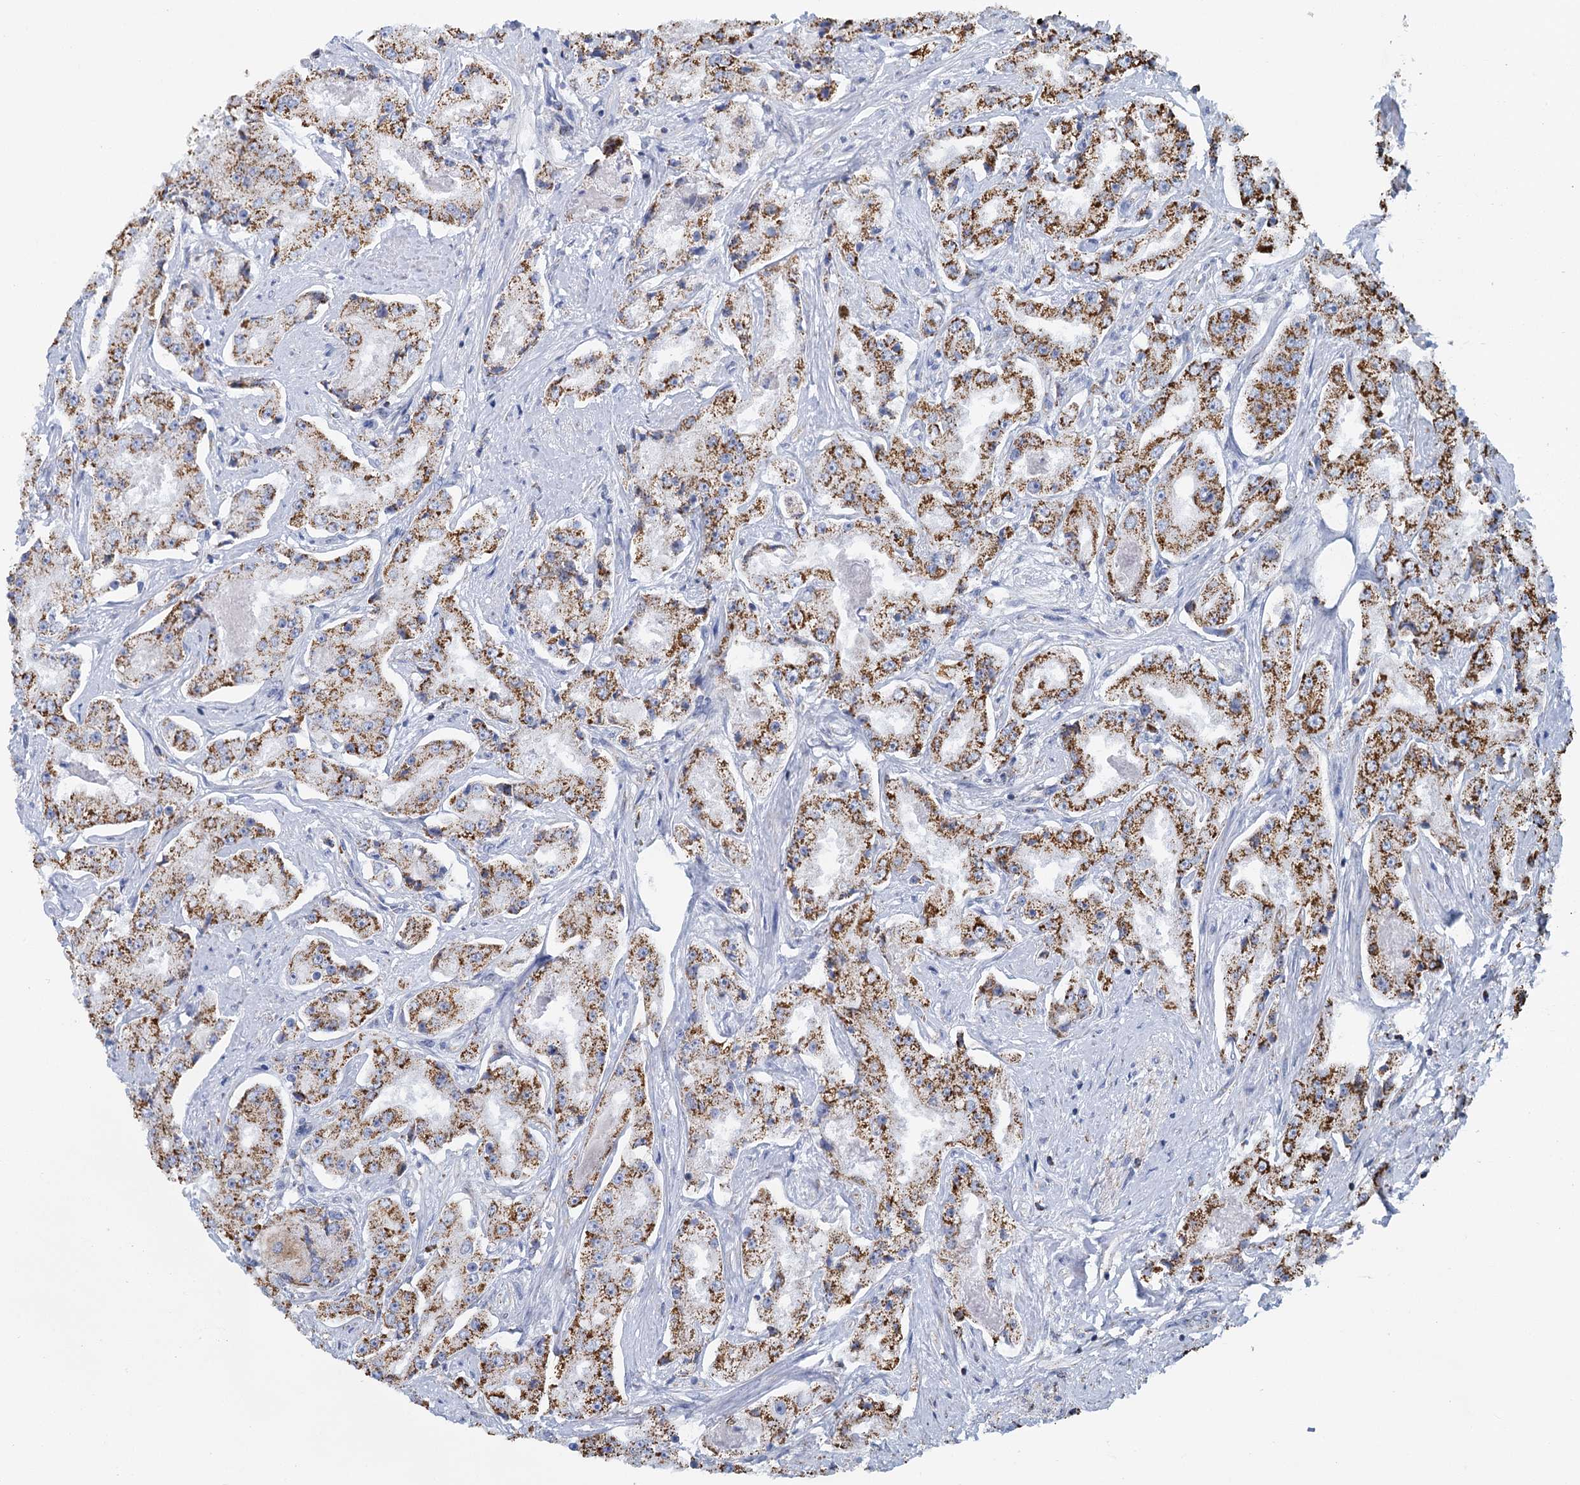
{"staining": {"intensity": "moderate", "quantity": ">75%", "location": "cytoplasmic/membranous"}, "tissue": "prostate cancer", "cell_type": "Tumor cells", "image_type": "cancer", "snomed": [{"axis": "morphology", "description": "Adenocarcinoma, High grade"}, {"axis": "topography", "description": "Prostate"}], "caption": "The photomicrograph demonstrates staining of prostate adenocarcinoma (high-grade), revealing moderate cytoplasmic/membranous protein positivity (brown color) within tumor cells.", "gene": "CCP110", "patient": {"sex": "male", "age": 73}}